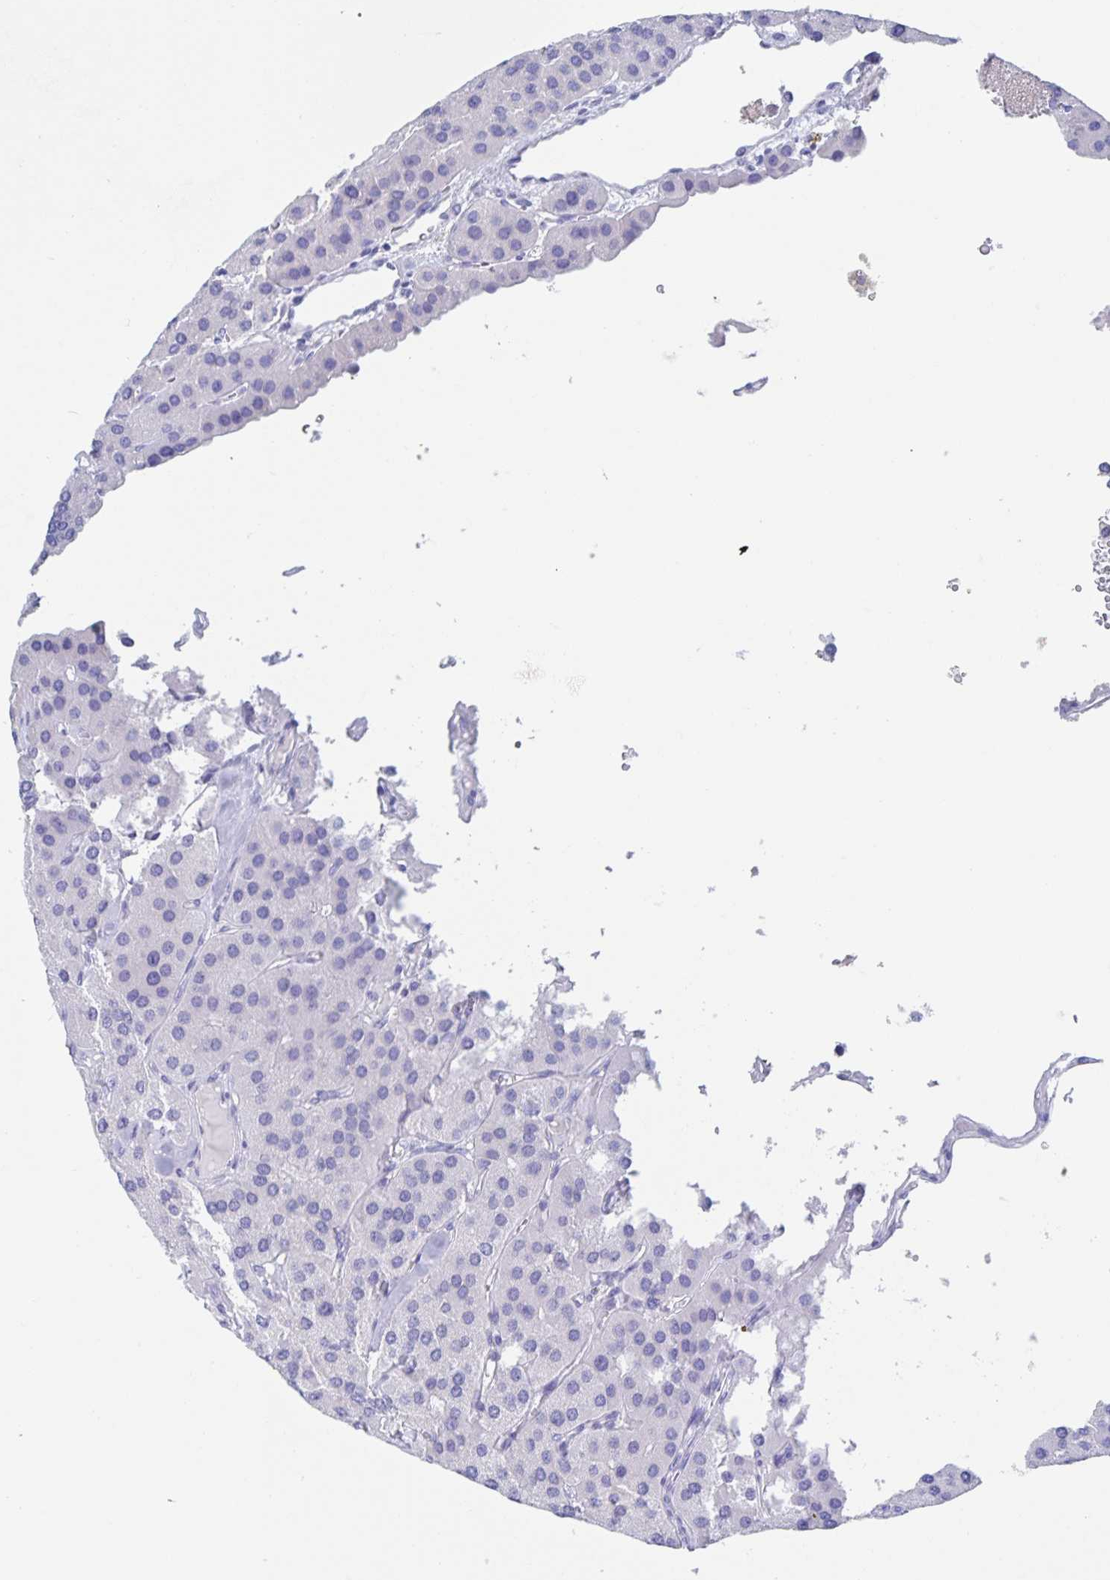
{"staining": {"intensity": "negative", "quantity": "none", "location": "none"}, "tissue": "parathyroid gland", "cell_type": "Glandular cells", "image_type": "normal", "snomed": [{"axis": "morphology", "description": "Normal tissue, NOS"}, {"axis": "morphology", "description": "Adenoma, NOS"}, {"axis": "topography", "description": "Parathyroid gland"}], "caption": "A high-resolution micrograph shows IHC staining of unremarkable parathyroid gland, which exhibits no significant positivity in glandular cells.", "gene": "DMBT1", "patient": {"sex": "female", "age": 86}}